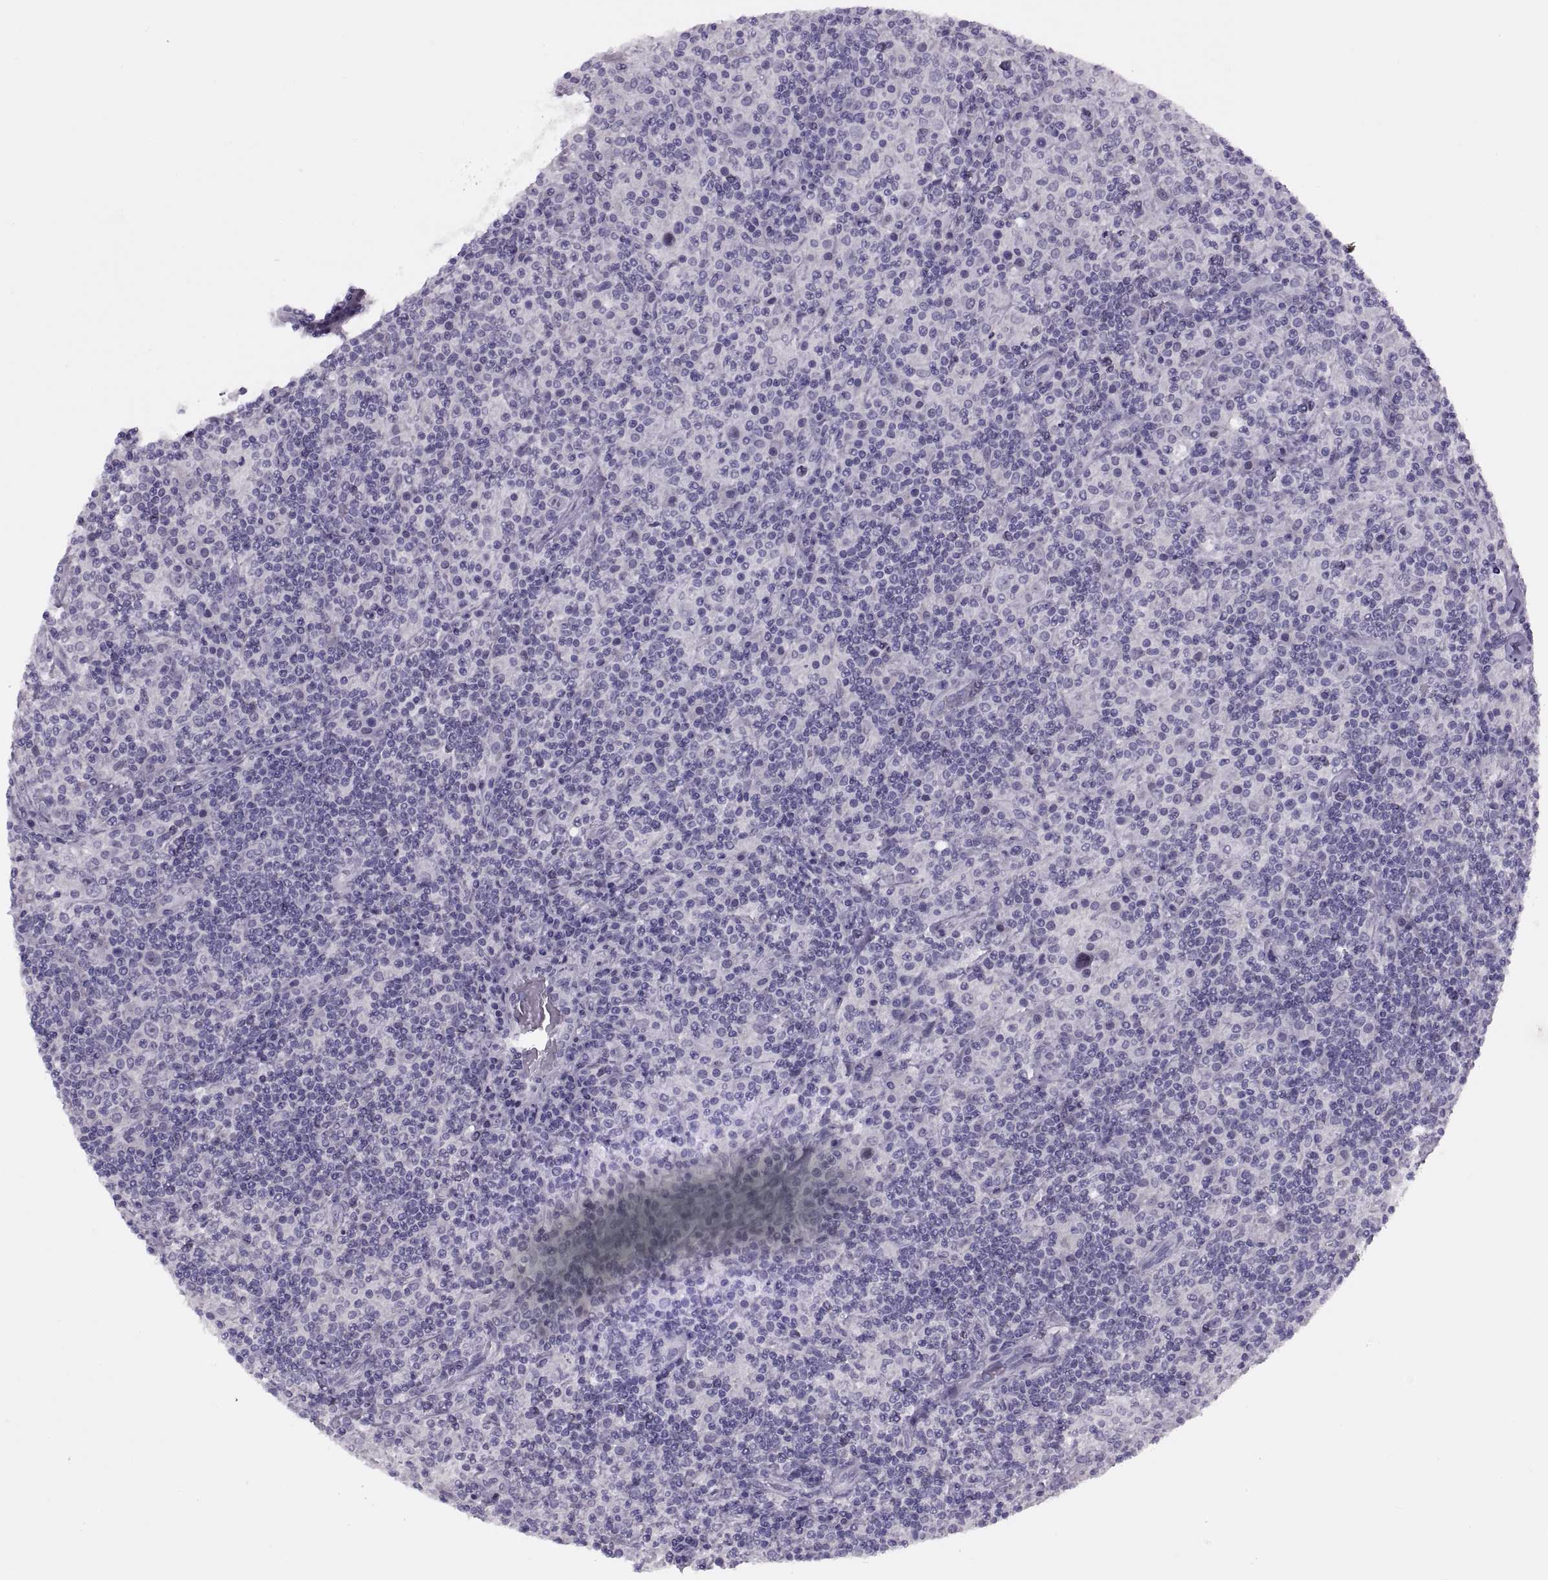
{"staining": {"intensity": "negative", "quantity": "none", "location": "none"}, "tissue": "lymphoma", "cell_type": "Tumor cells", "image_type": "cancer", "snomed": [{"axis": "morphology", "description": "Hodgkin's disease, NOS"}, {"axis": "topography", "description": "Lymph node"}], "caption": "An image of lymphoma stained for a protein reveals no brown staining in tumor cells.", "gene": "FAM24A", "patient": {"sex": "male", "age": 70}}